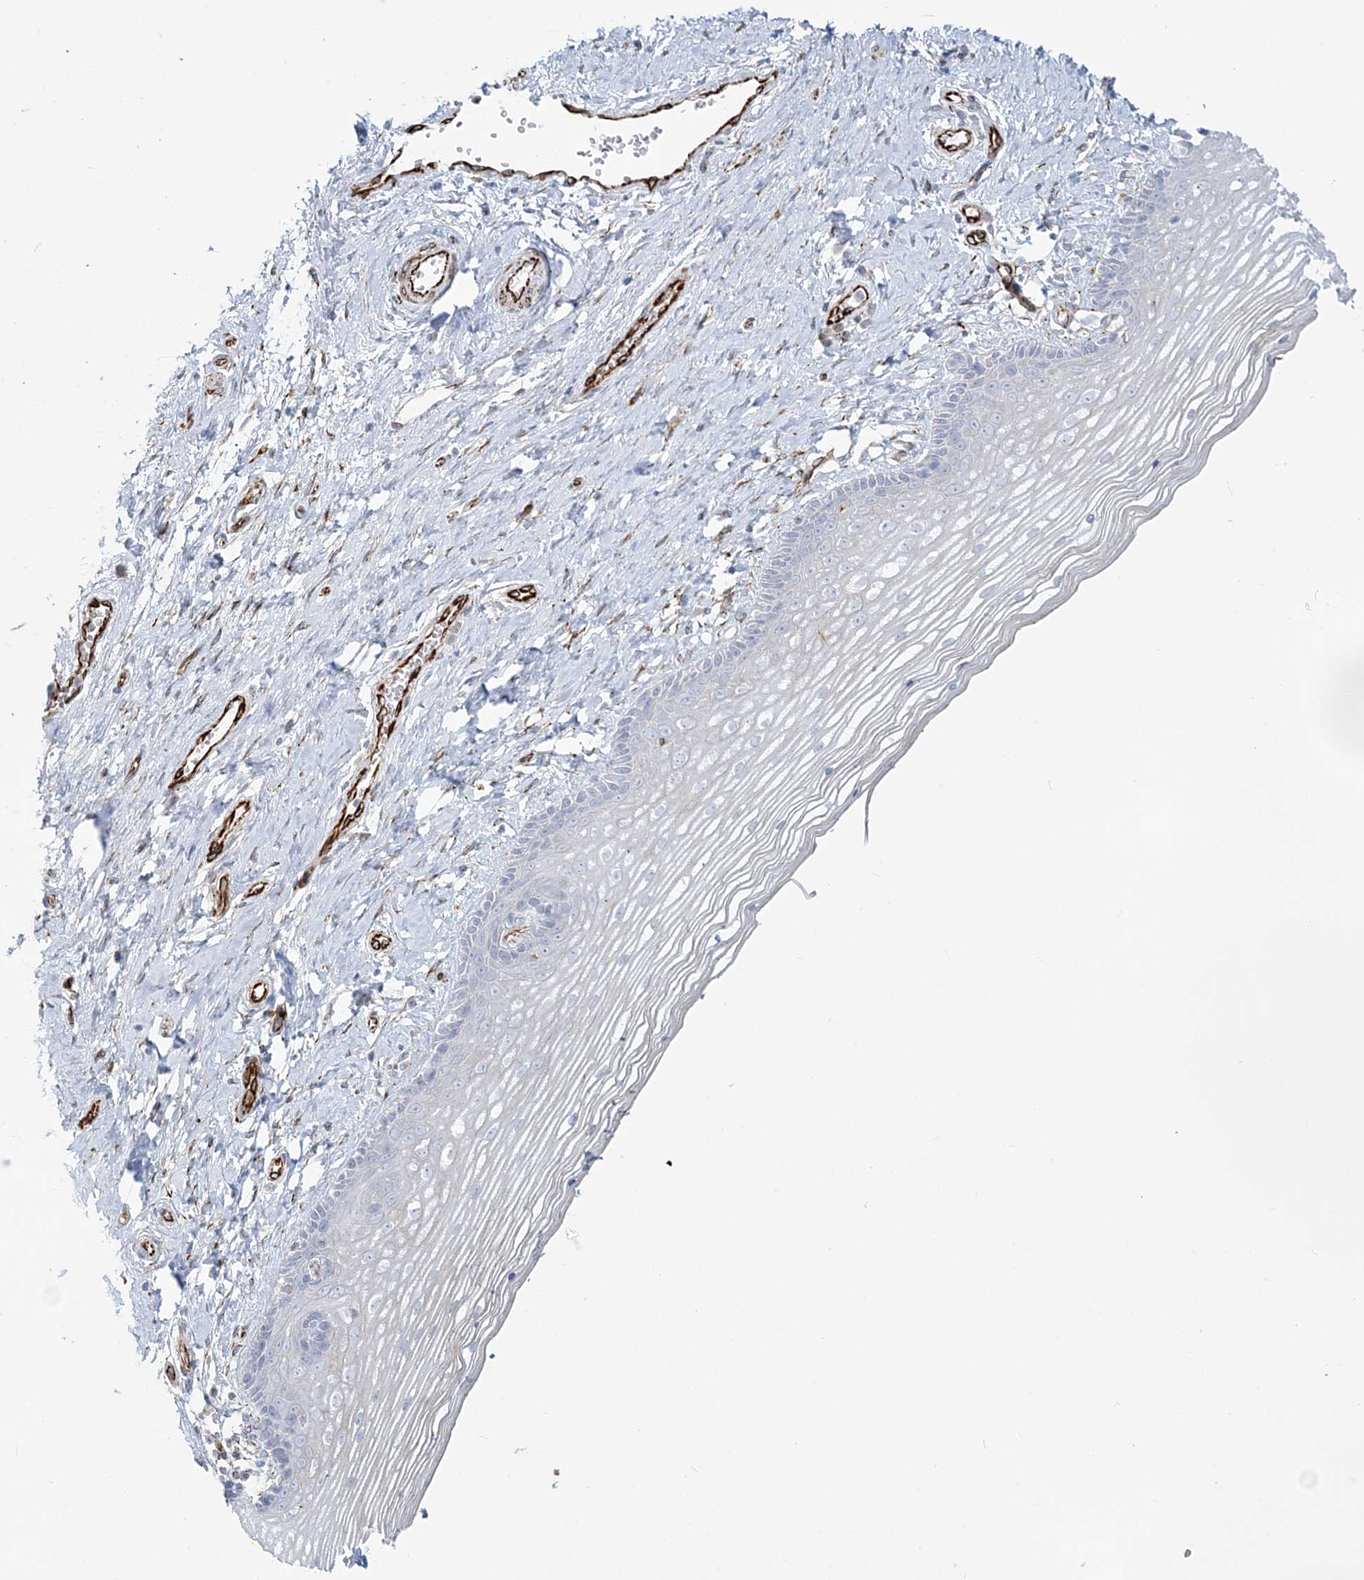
{"staining": {"intensity": "negative", "quantity": "none", "location": "none"}, "tissue": "vagina", "cell_type": "Squamous epithelial cells", "image_type": "normal", "snomed": [{"axis": "morphology", "description": "Normal tissue, NOS"}, {"axis": "topography", "description": "Vagina"}], "caption": "A micrograph of human vagina is negative for staining in squamous epithelial cells. (DAB IHC visualized using brightfield microscopy, high magnification).", "gene": "PPIL6", "patient": {"sex": "female", "age": 46}}